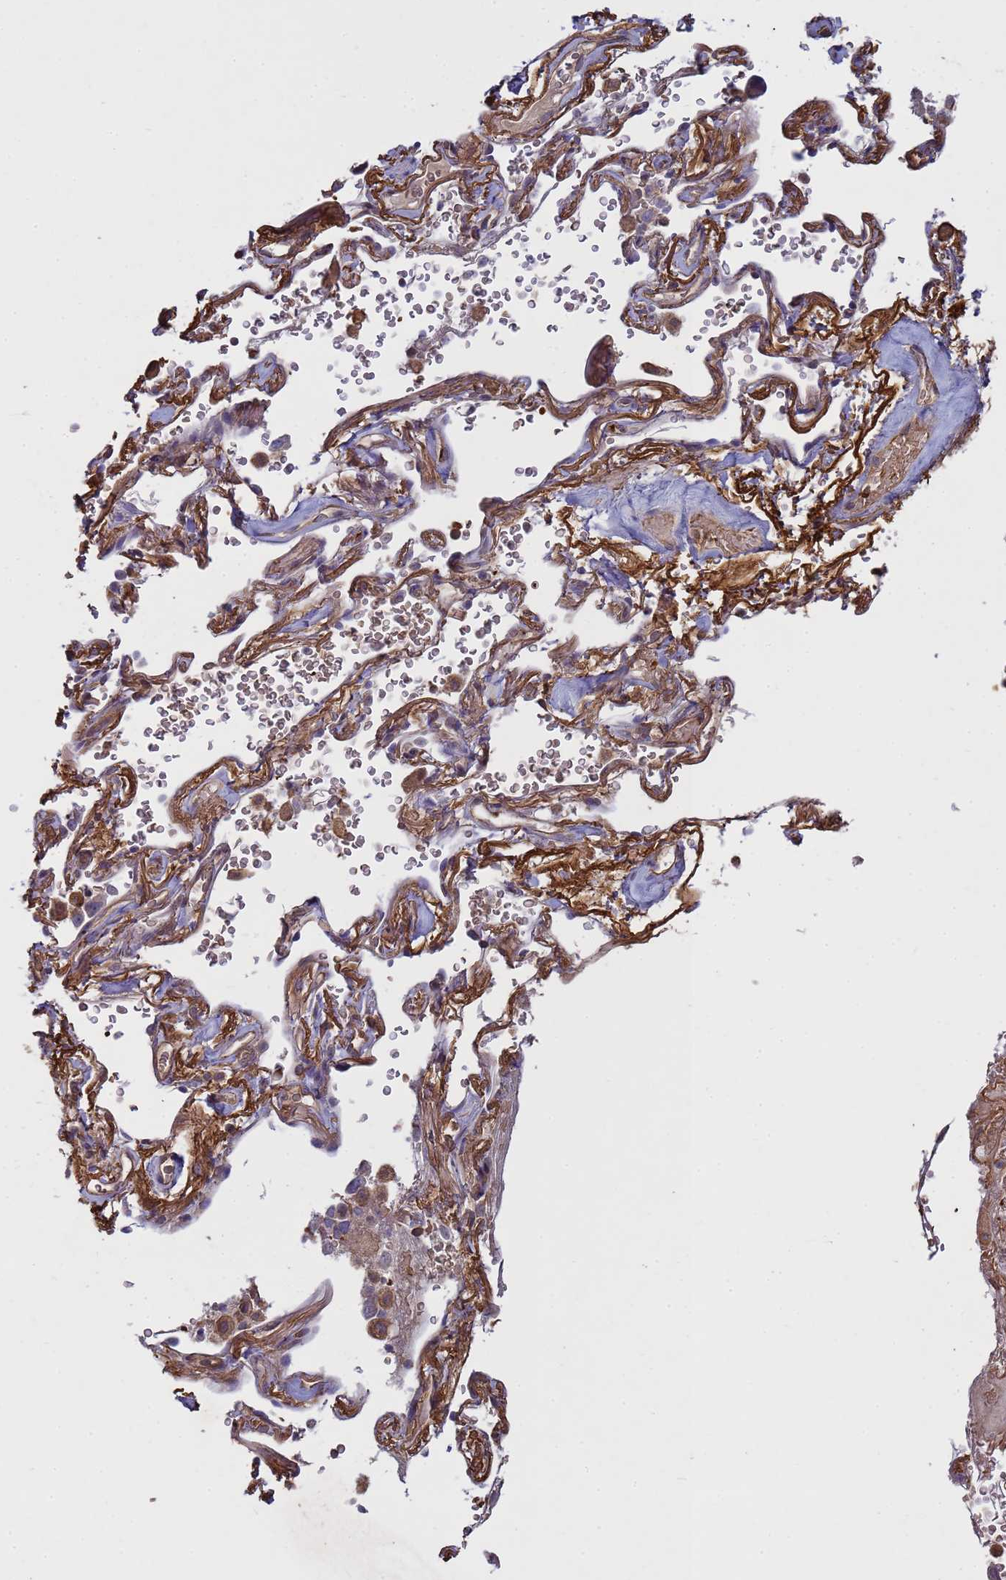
{"staining": {"intensity": "negative", "quantity": "none", "location": "none"}, "tissue": "lung cancer", "cell_type": "Tumor cells", "image_type": "cancer", "snomed": [{"axis": "morphology", "description": "Adenocarcinoma, NOS"}, {"axis": "topography", "description": "Lung"}], "caption": "High power microscopy photomicrograph of an immunohistochemistry (IHC) histopathology image of lung adenocarcinoma, revealing no significant expression in tumor cells.", "gene": "SGIP1", "patient": {"sex": "female", "age": 69}}